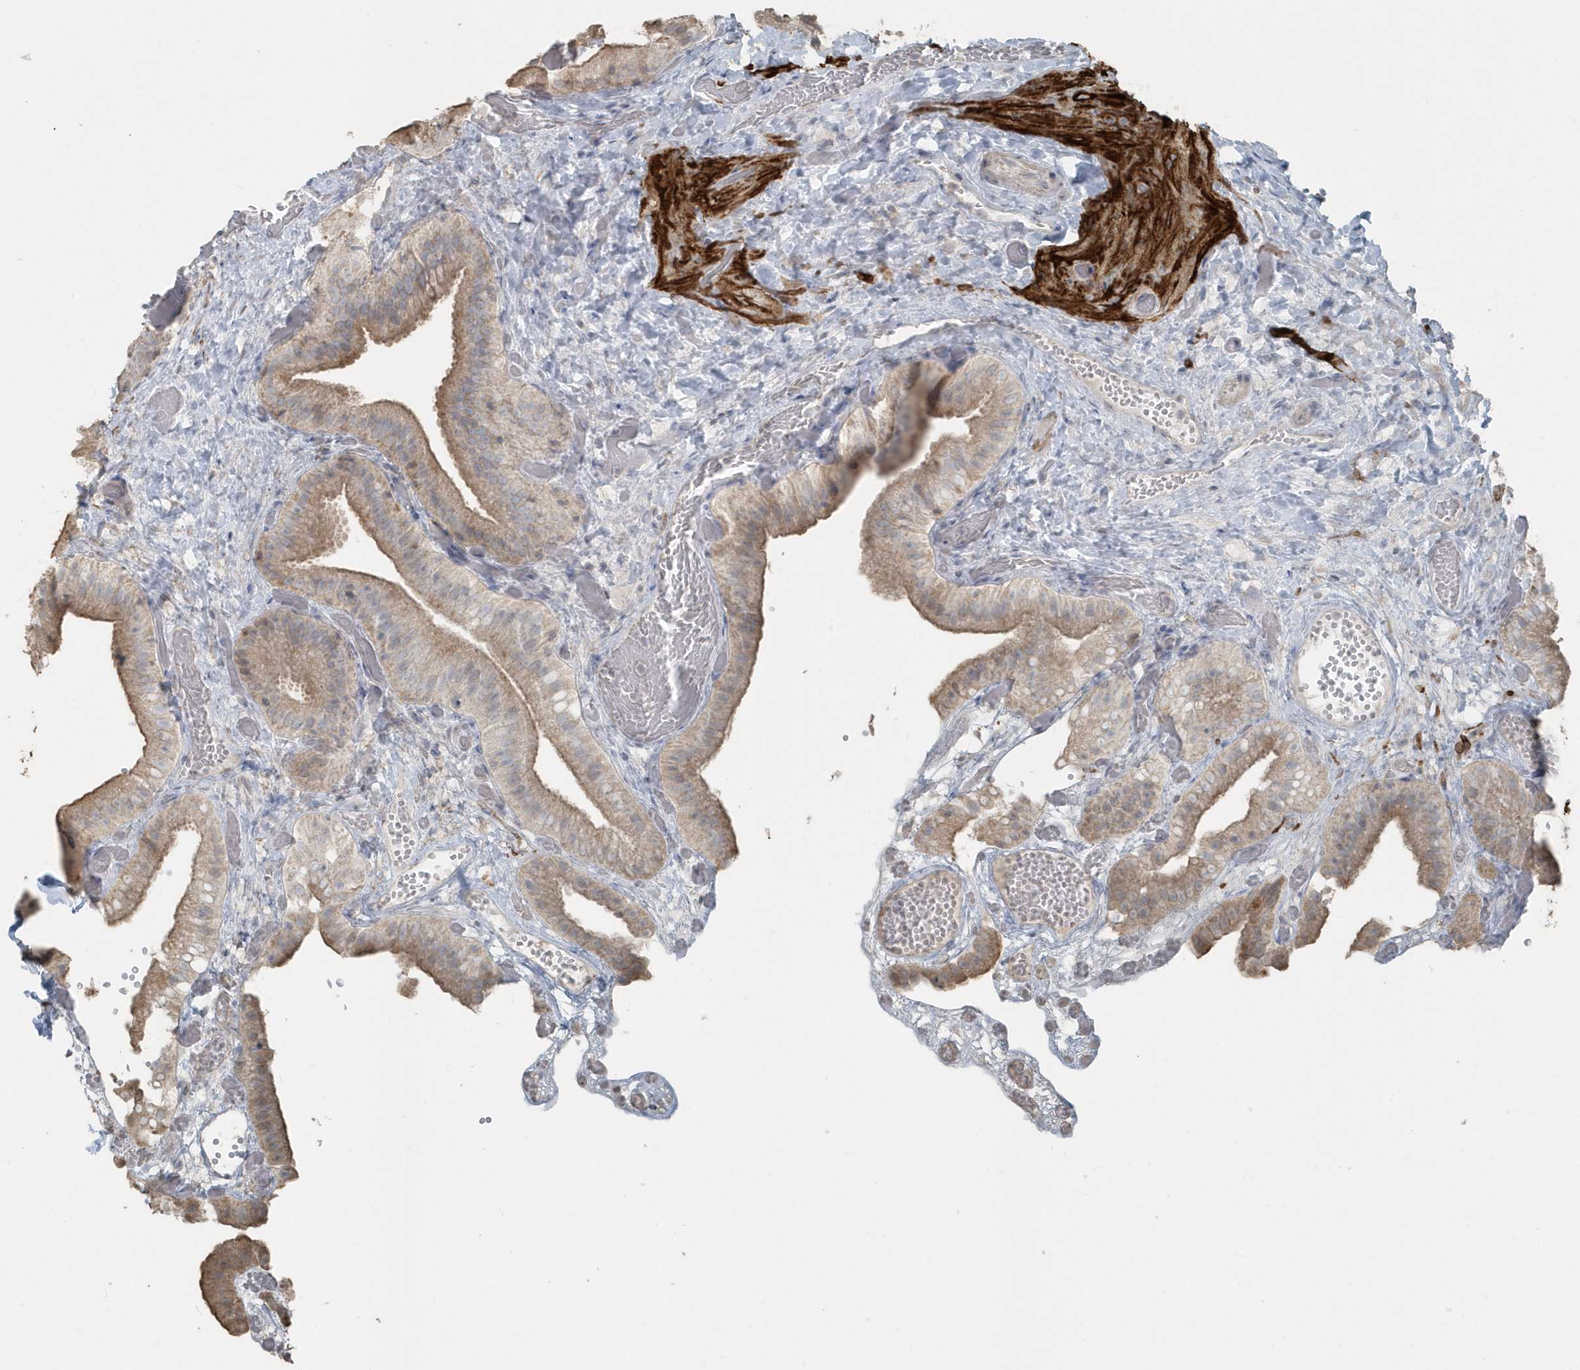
{"staining": {"intensity": "moderate", "quantity": "25%-75%", "location": "cytoplasmic/membranous"}, "tissue": "gallbladder", "cell_type": "Glandular cells", "image_type": "normal", "snomed": [{"axis": "morphology", "description": "Normal tissue, NOS"}, {"axis": "topography", "description": "Gallbladder"}], "caption": "High-power microscopy captured an immunohistochemistry image of unremarkable gallbladder, revealing moderate cytoplasmic/membranous expression in about 25%-75% of glandular cells.", "gene": "ACTC1", "patient": {"sex": "female", "age": 64}}